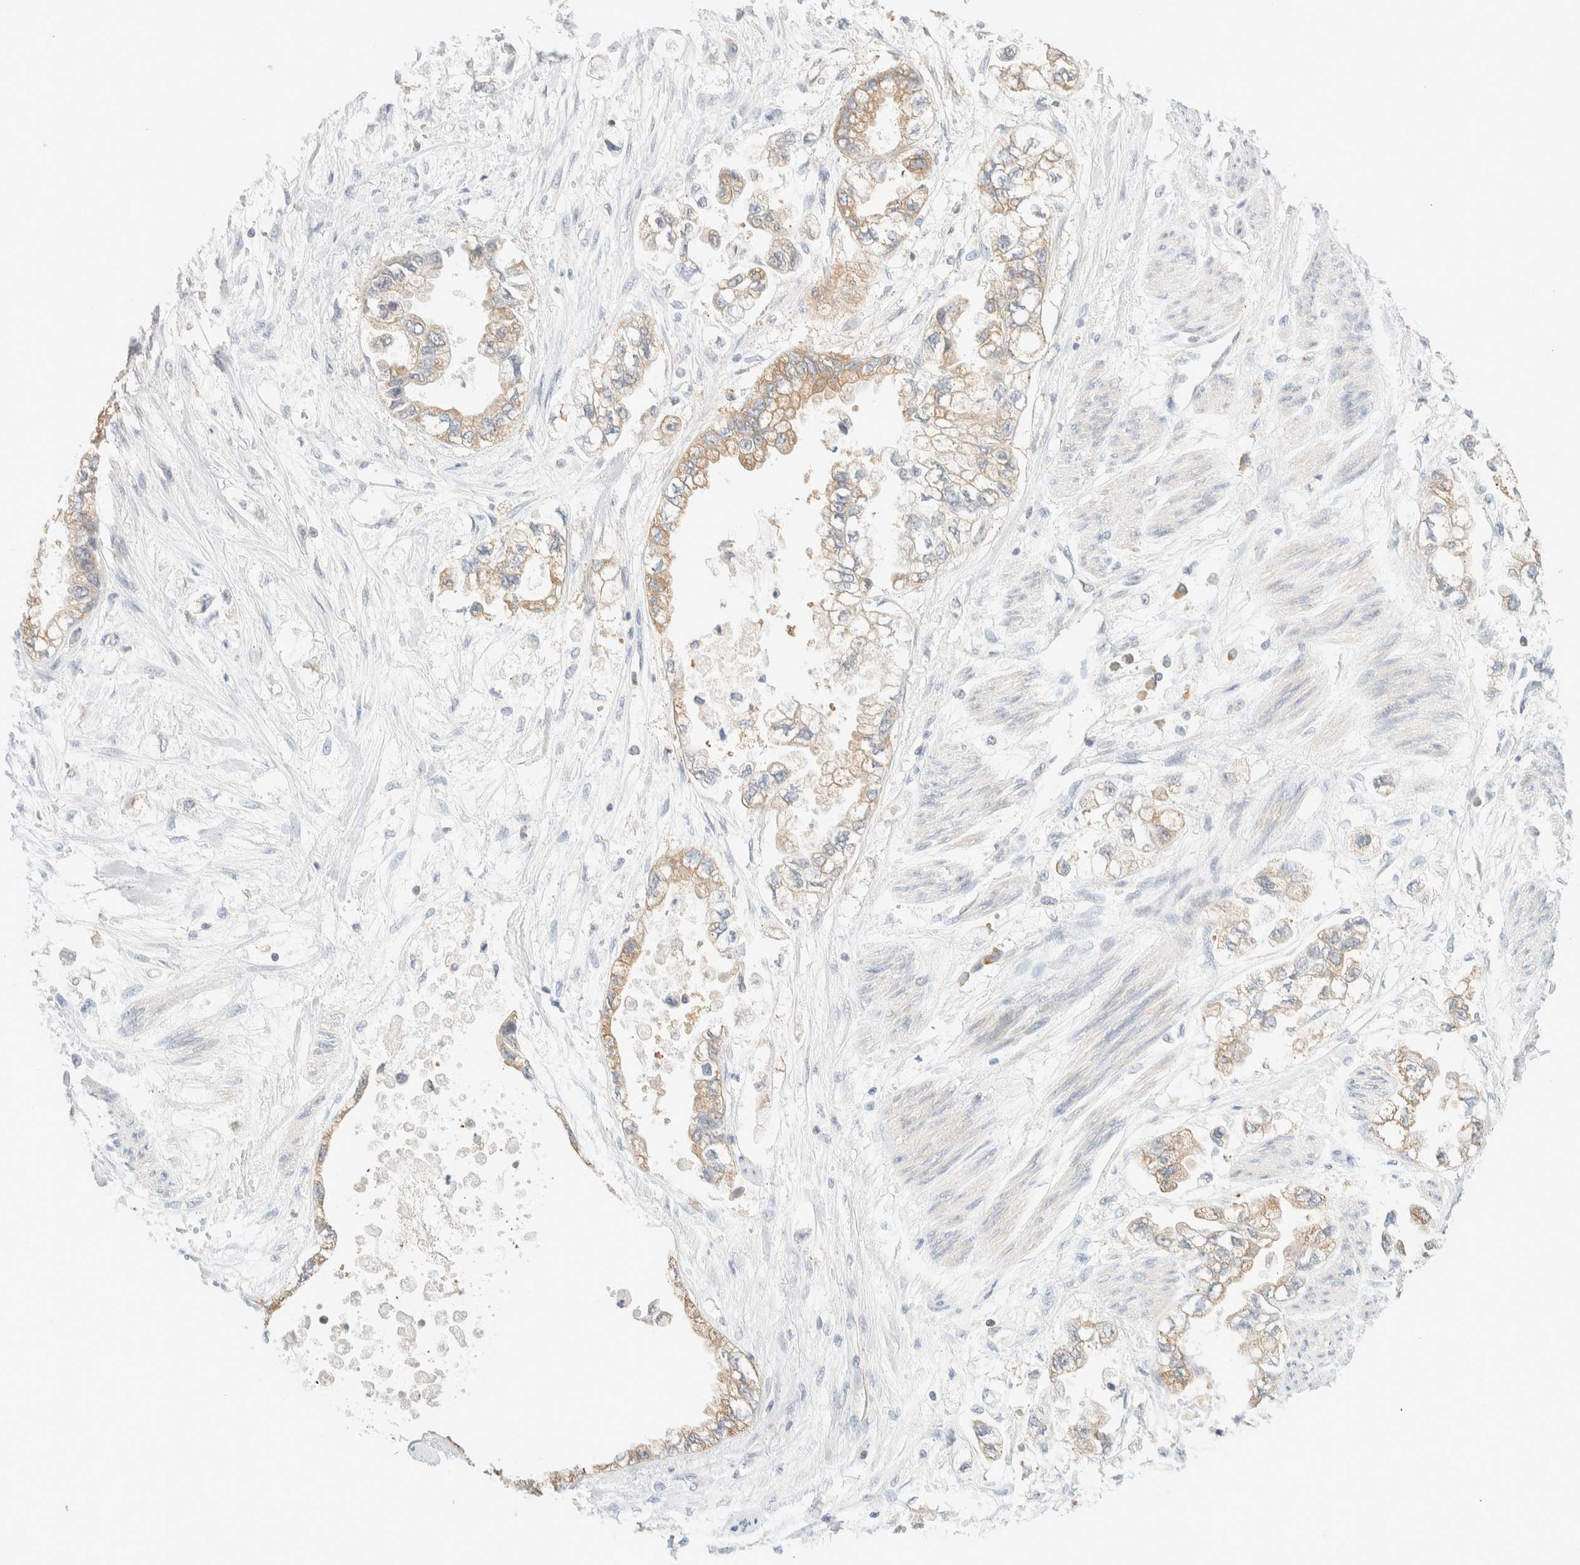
{"staining": {"intensity": "moderate", "quantity": ">75%", "location": "cytoplasmic/membranous"}, "tissue": "stomach cancer", "cell_type": "Tumor cells", "image_type": "cancer", "snomed": [{"axis": "morphology", "description": "Normal tissue, NOS"}, {"axis": "morphology", "description": "Adenocarcinoma, NOS"}, {"axis": "topography", "description": "Stomach"}], "caption": "A photomicrograph of human stomach adenocarcinoma stained for a protein reveals moderate cytoplasmic/membranous brown staining in tumor cells.", "gene": "TBC1D8B", "patient": {"sex": "male", "age": 62}}